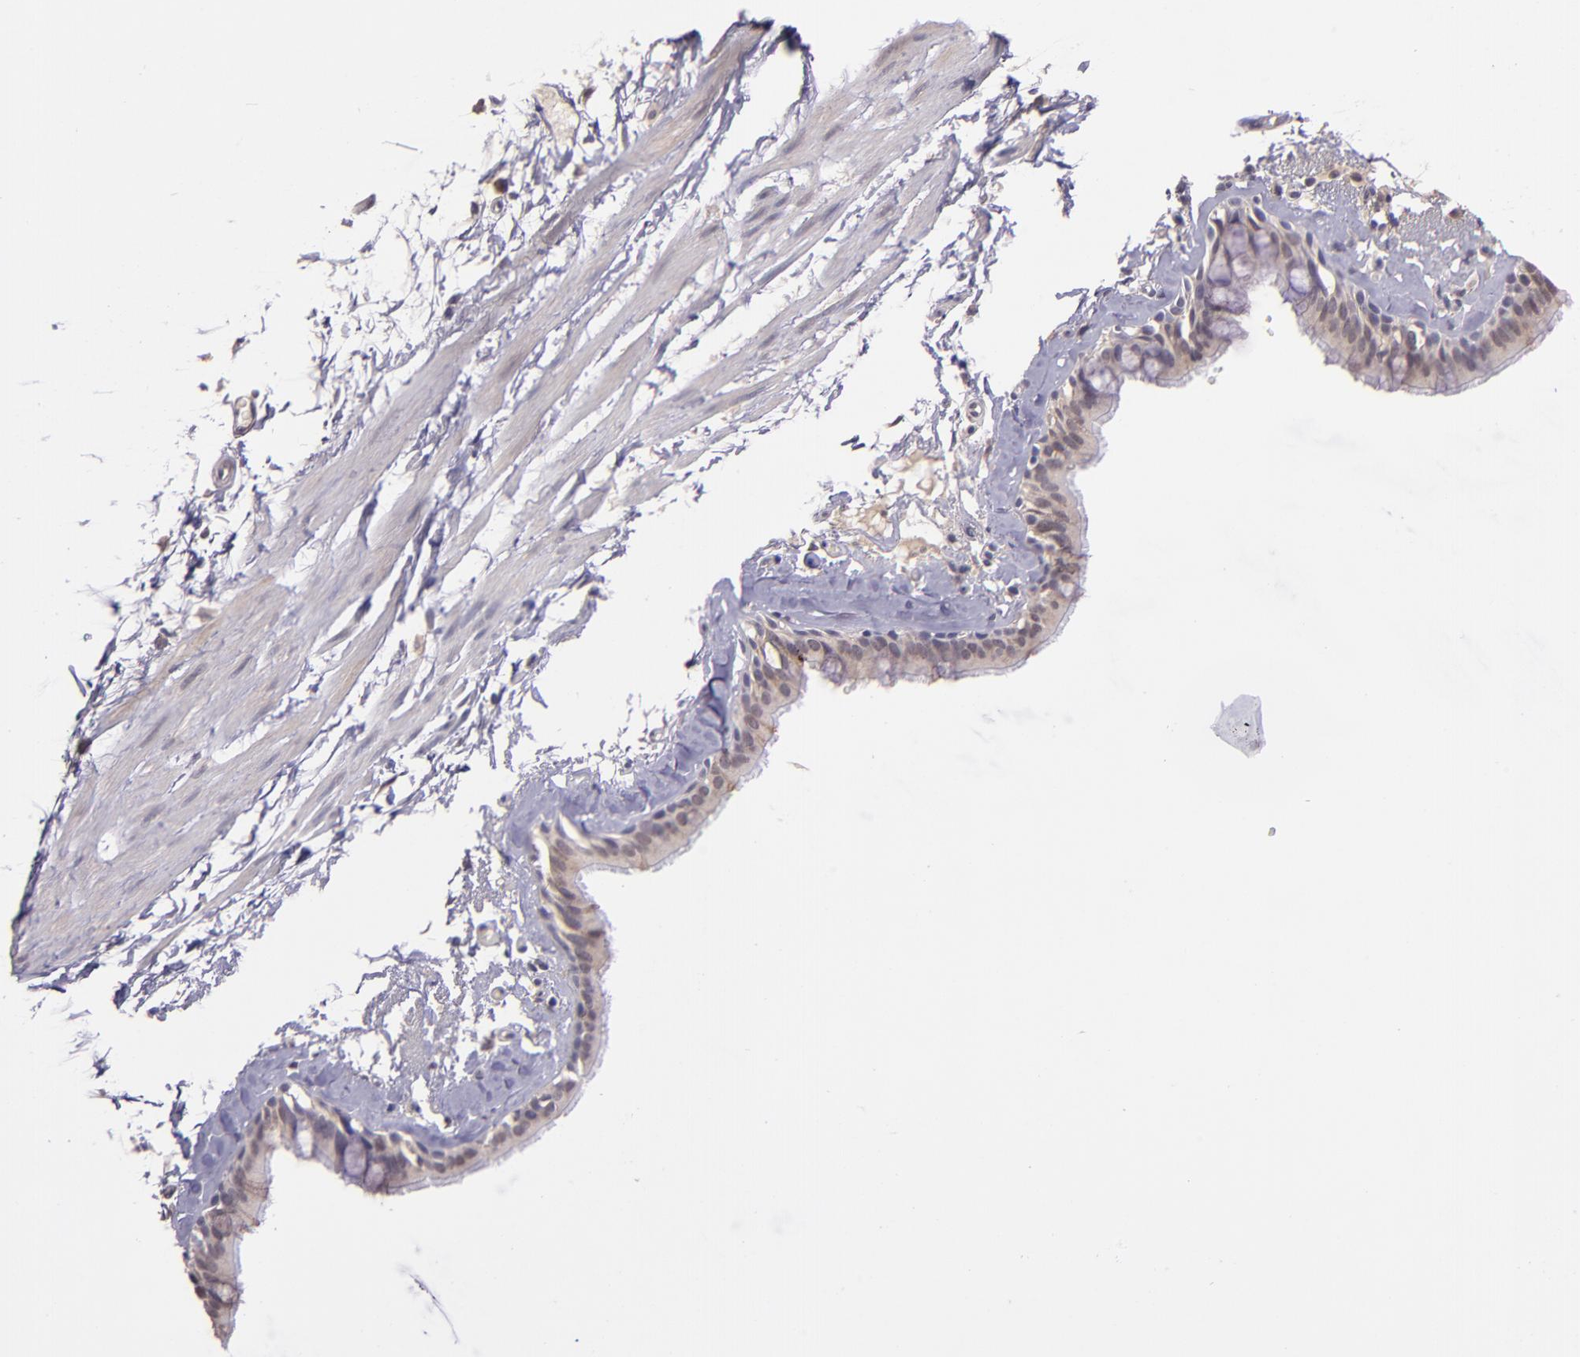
{"staining": {"intensity": "negative", "quantity": "none", "location": "none"}, "tissue": "bronchus", "cell_type": "Respiratory epithelial cells", "image_type": "normal", "snomed": [{"axis": "morphology", "description": "Normal tissue, NOS"}, {"axis": "topography", "description": "Bronchus"}, {"axis": "topography", "description": "Lung"}], "caption": "Immunohistochemistry (IHC) image of benign bronchus: bronchus stained with DAB (3,3'-diaminobenzidine) displays no significant protein expression in respiratory epithelial cells. The staining was performed using DAB to visualize the protein expression in brown, while the nuclei were stained in blue with hematoxylin (Magnification: 20x).", "gene": "TAF7L", "patient": {"sex": "female", "age": 56}}